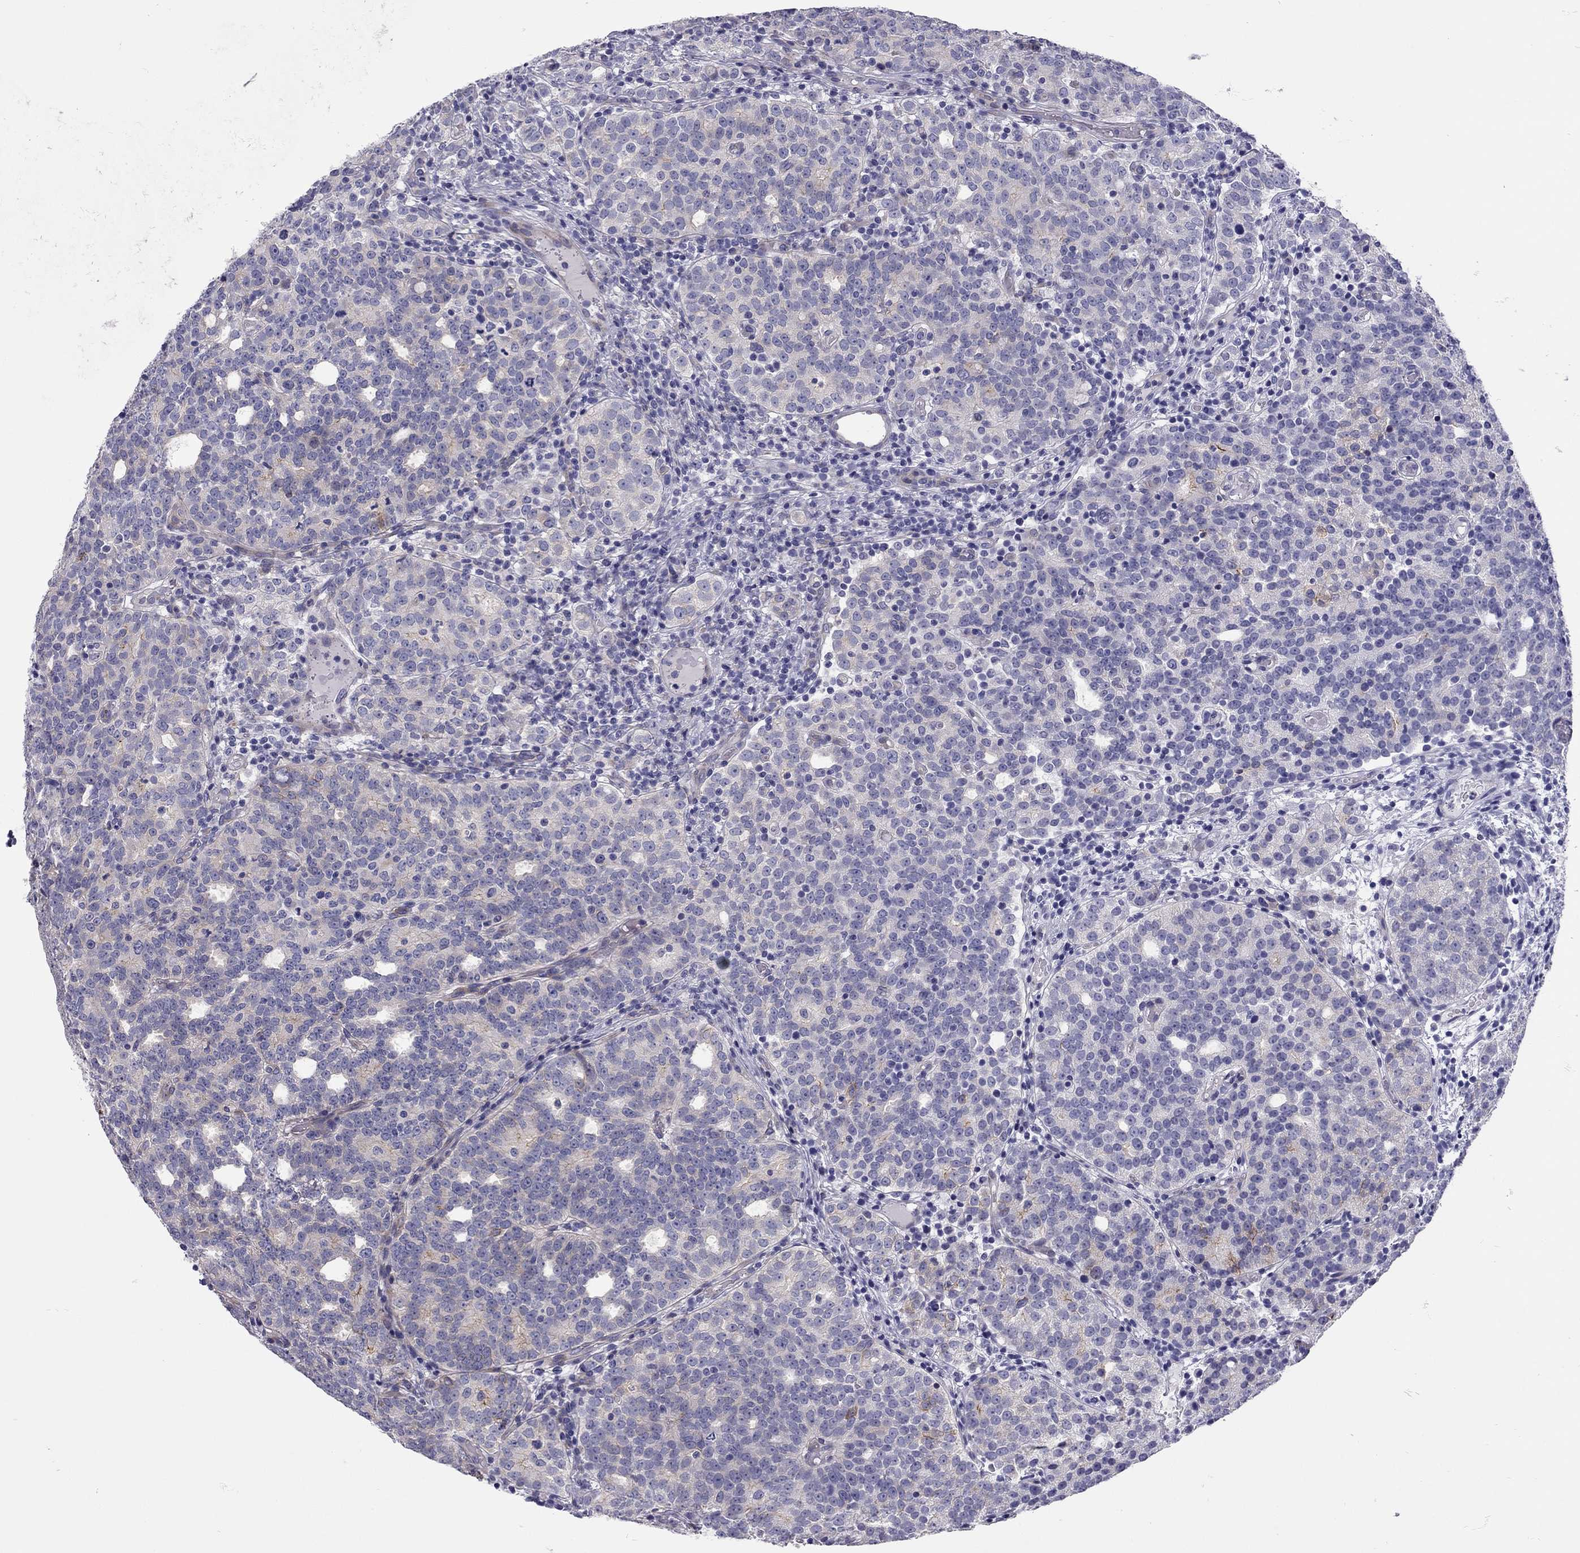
{"staining": {"intensity": "negative", "quantity": "none", "location": "none"}, "tissue": "prostate cancer", "cell_type": "Tumor cells", "image_type": "cancer", "snomed": [{"axis": "morphology", "description": "Adenocarcinoma, High grade"}, {"axis": "topography", "description": "Prostate"}], "caption": "Immunohistochemistry image of neoplastic tissue: human adenocarcinoma (high-grade) (prostate) stained with DAB exhibits no significant protein staining in tumor cells.", "gene": "SCARB1", "patient": {"sex": "male", "age": 53}}